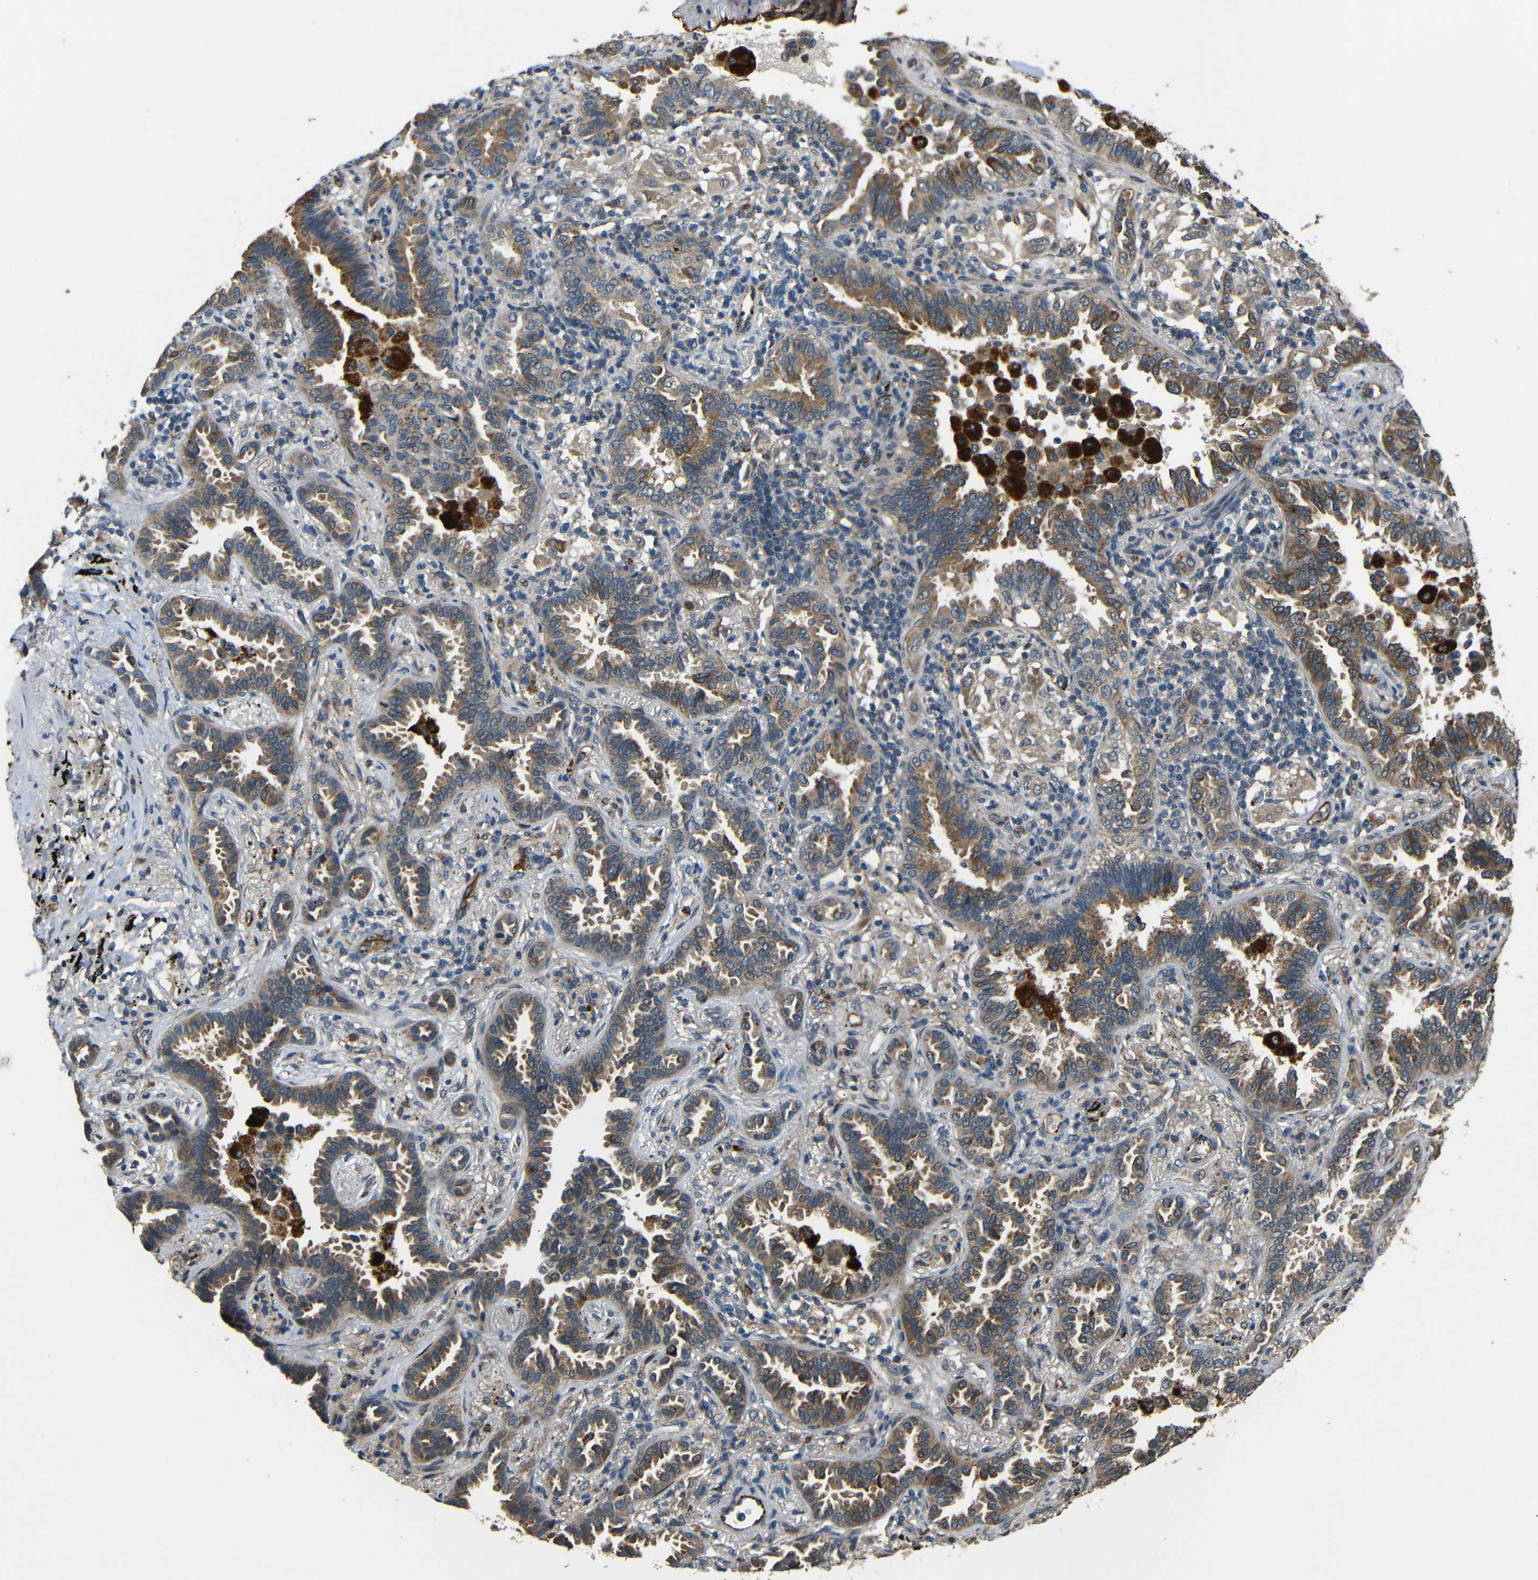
{"staining": {"intensity": "strong", "quantity": ">75%", "location": "cytoplasmic/membranous"}, "tissue": "lung cancer", "cell_type": "Tumor cells", "image_type": "cancer", "snomed": [{"axis": "morphology", "description": "Normal tissue, NOS"}, {"axis": "morphology", "description": "Adenocarcinoma, NOS"}, {"axis": "topography", "description": "Lung"}], "caption": "Human adenocarcinoma (lung) stained with a protein marker displays strong staining in tumor cells.", "gene": "ATP7A", "patient": {"sex": "male", "age": 59}}